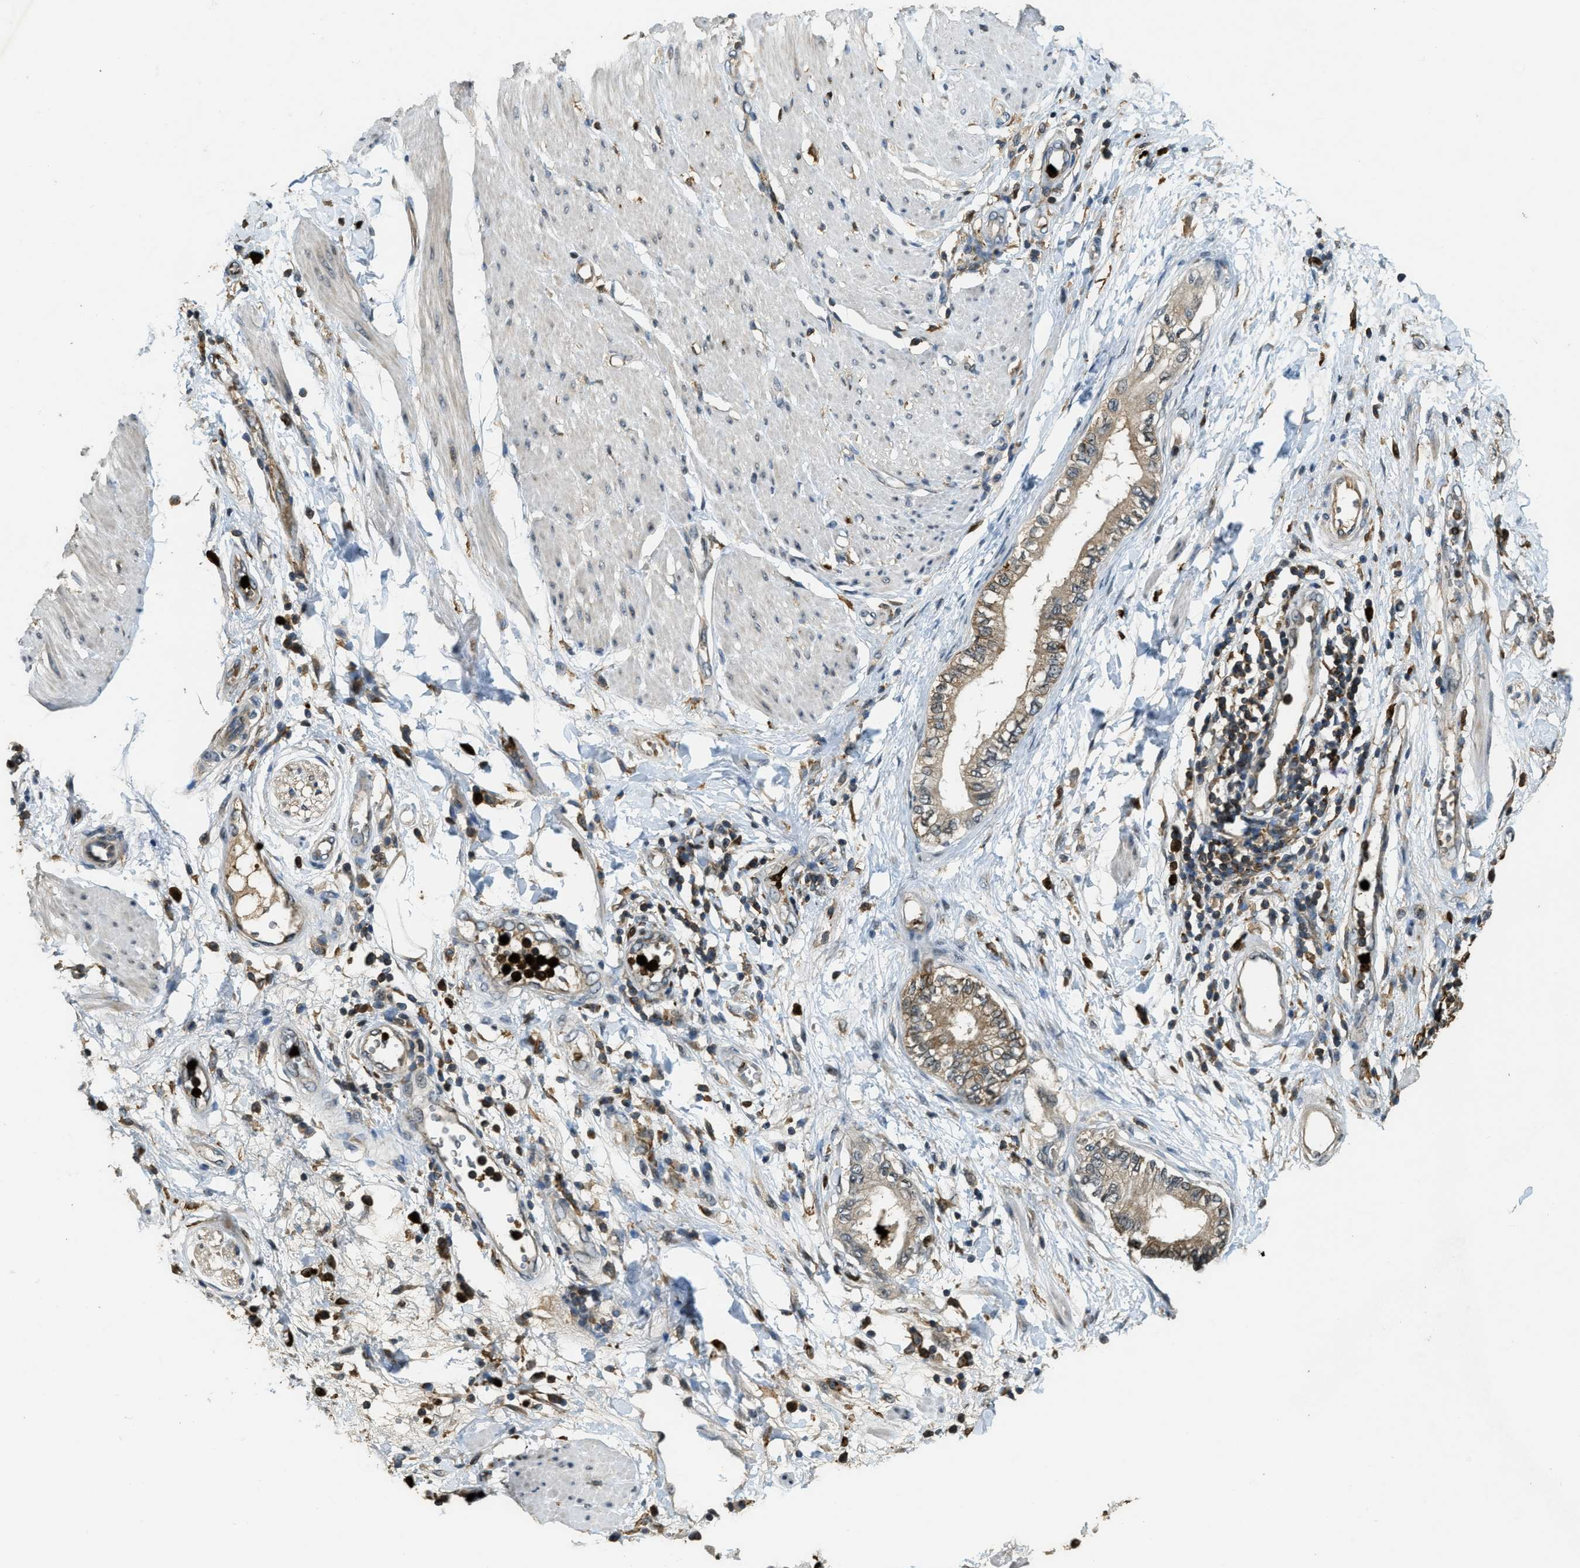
{"staining": {"intensity": "weak", "quantity": ">75%", "location": "cytoplasmic/membranous"}, "tissue": "pancreatic cancer", "cell_type": "Tumor cells", "image_type": "cancer", "snomed": [{"axis": "morphology", "description": "Normal tissue, NOS"}, {"axis": "morphology", "description": "Adenocarcinoma, NOS"}, {"axis": "topography", "description": "Pancreas"}, {"axis": "topography", "description": "Duodenum"}], "caption": "Immunohistochemical staining of human pancreatic cancer (adenocarcinoma) shows low levels of weak cytoplasmic/membranous protein positivity in about >75% of tumor cells.", "gene": "RNF141", "patient": {"sex": "female", "age": 60}}